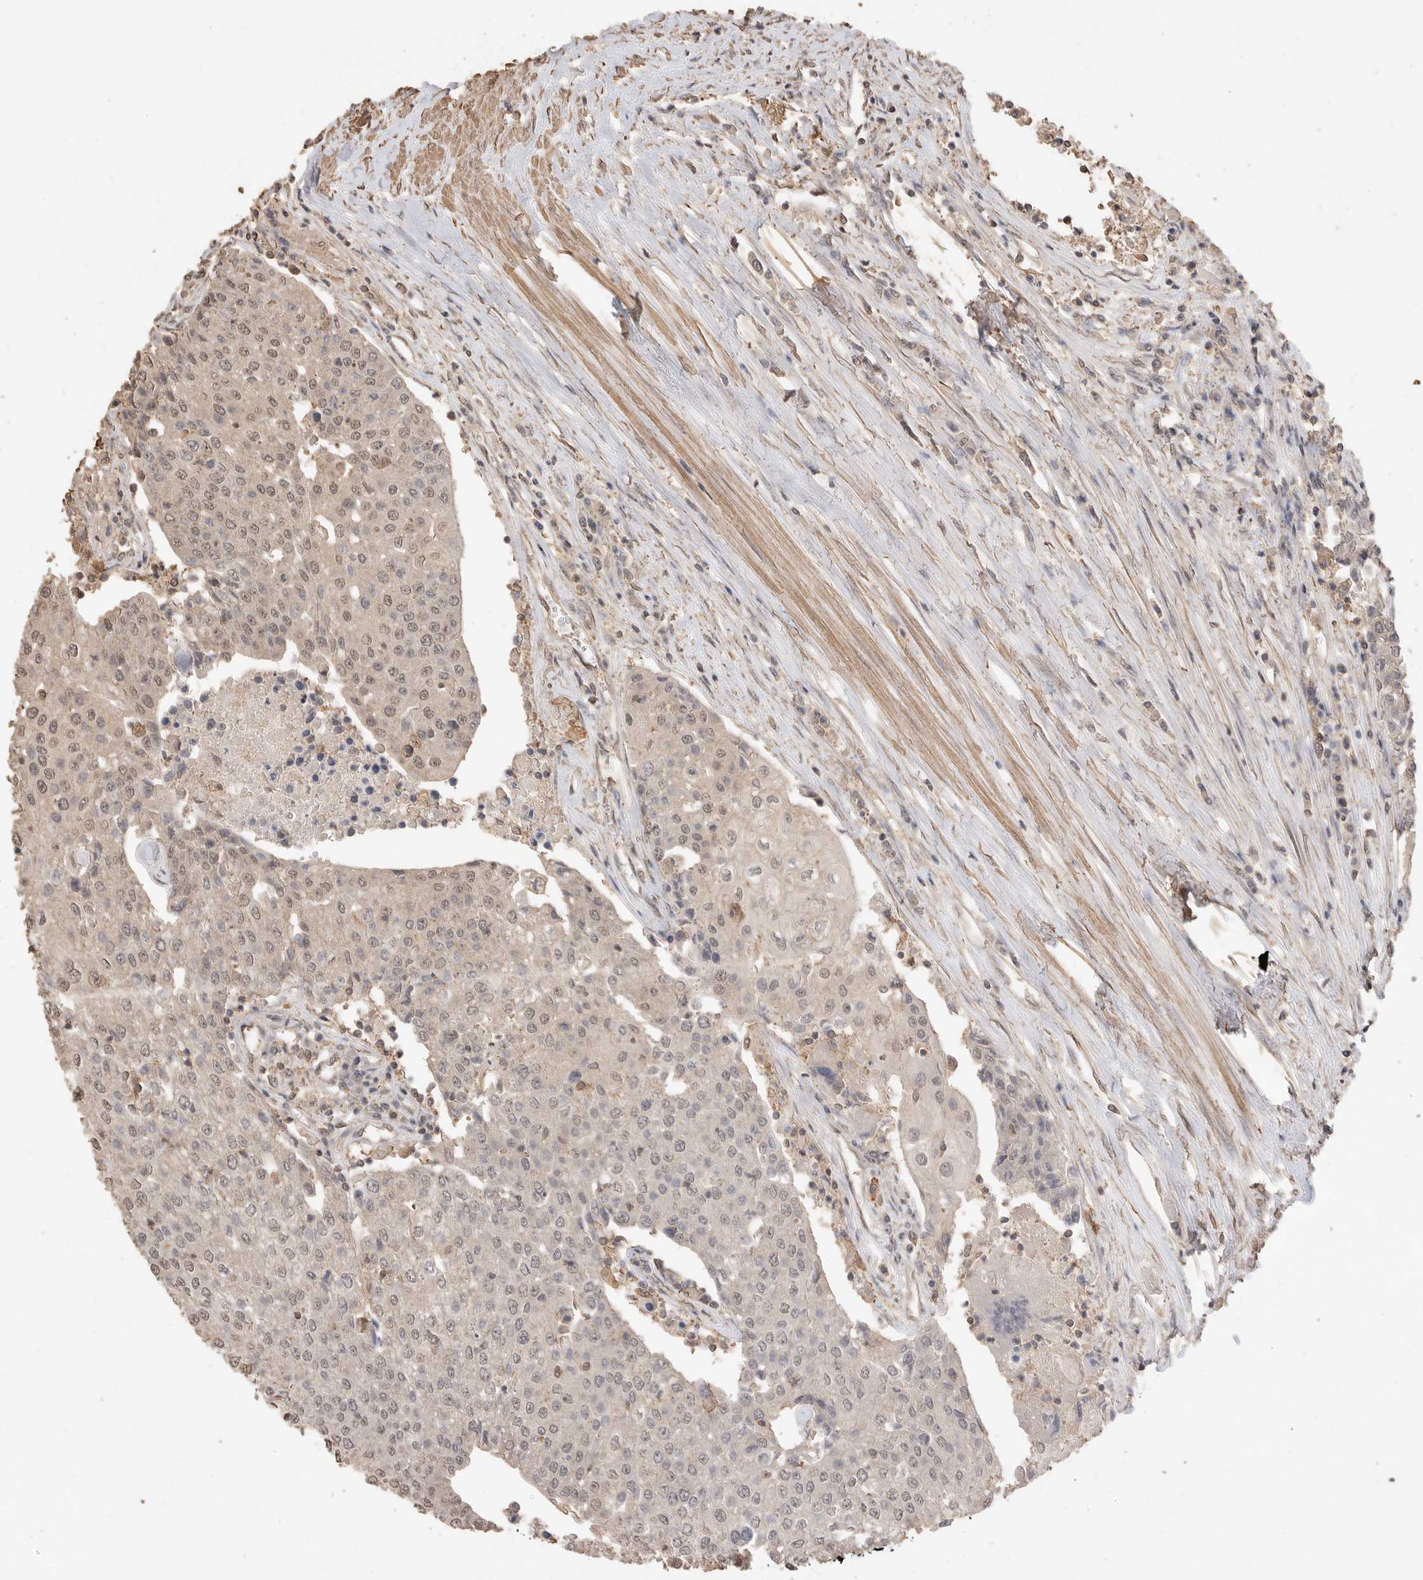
{"staining": {"intensity": "weak", "quantity": ">75%", "location": "nuclear"}, "tissue": "urothelial cancer", "cell_type": "Tumor cells", "image_type": "cancer", "snomed": [{"axis": "morphology", "description": "Urothelial carcinoma, High grade"}, {"axis": "topography", "description": "Urinary bladder"}], "caption": "Immunohistochemical staining of urothelial cancer displays weak nuclear protein staining in about >75% of tumor cells. (Brightfield microscopy of DAB IHC at high magnification).", "gene": "MAP2K1", "patient": {"sex": "female", "age": 85}}